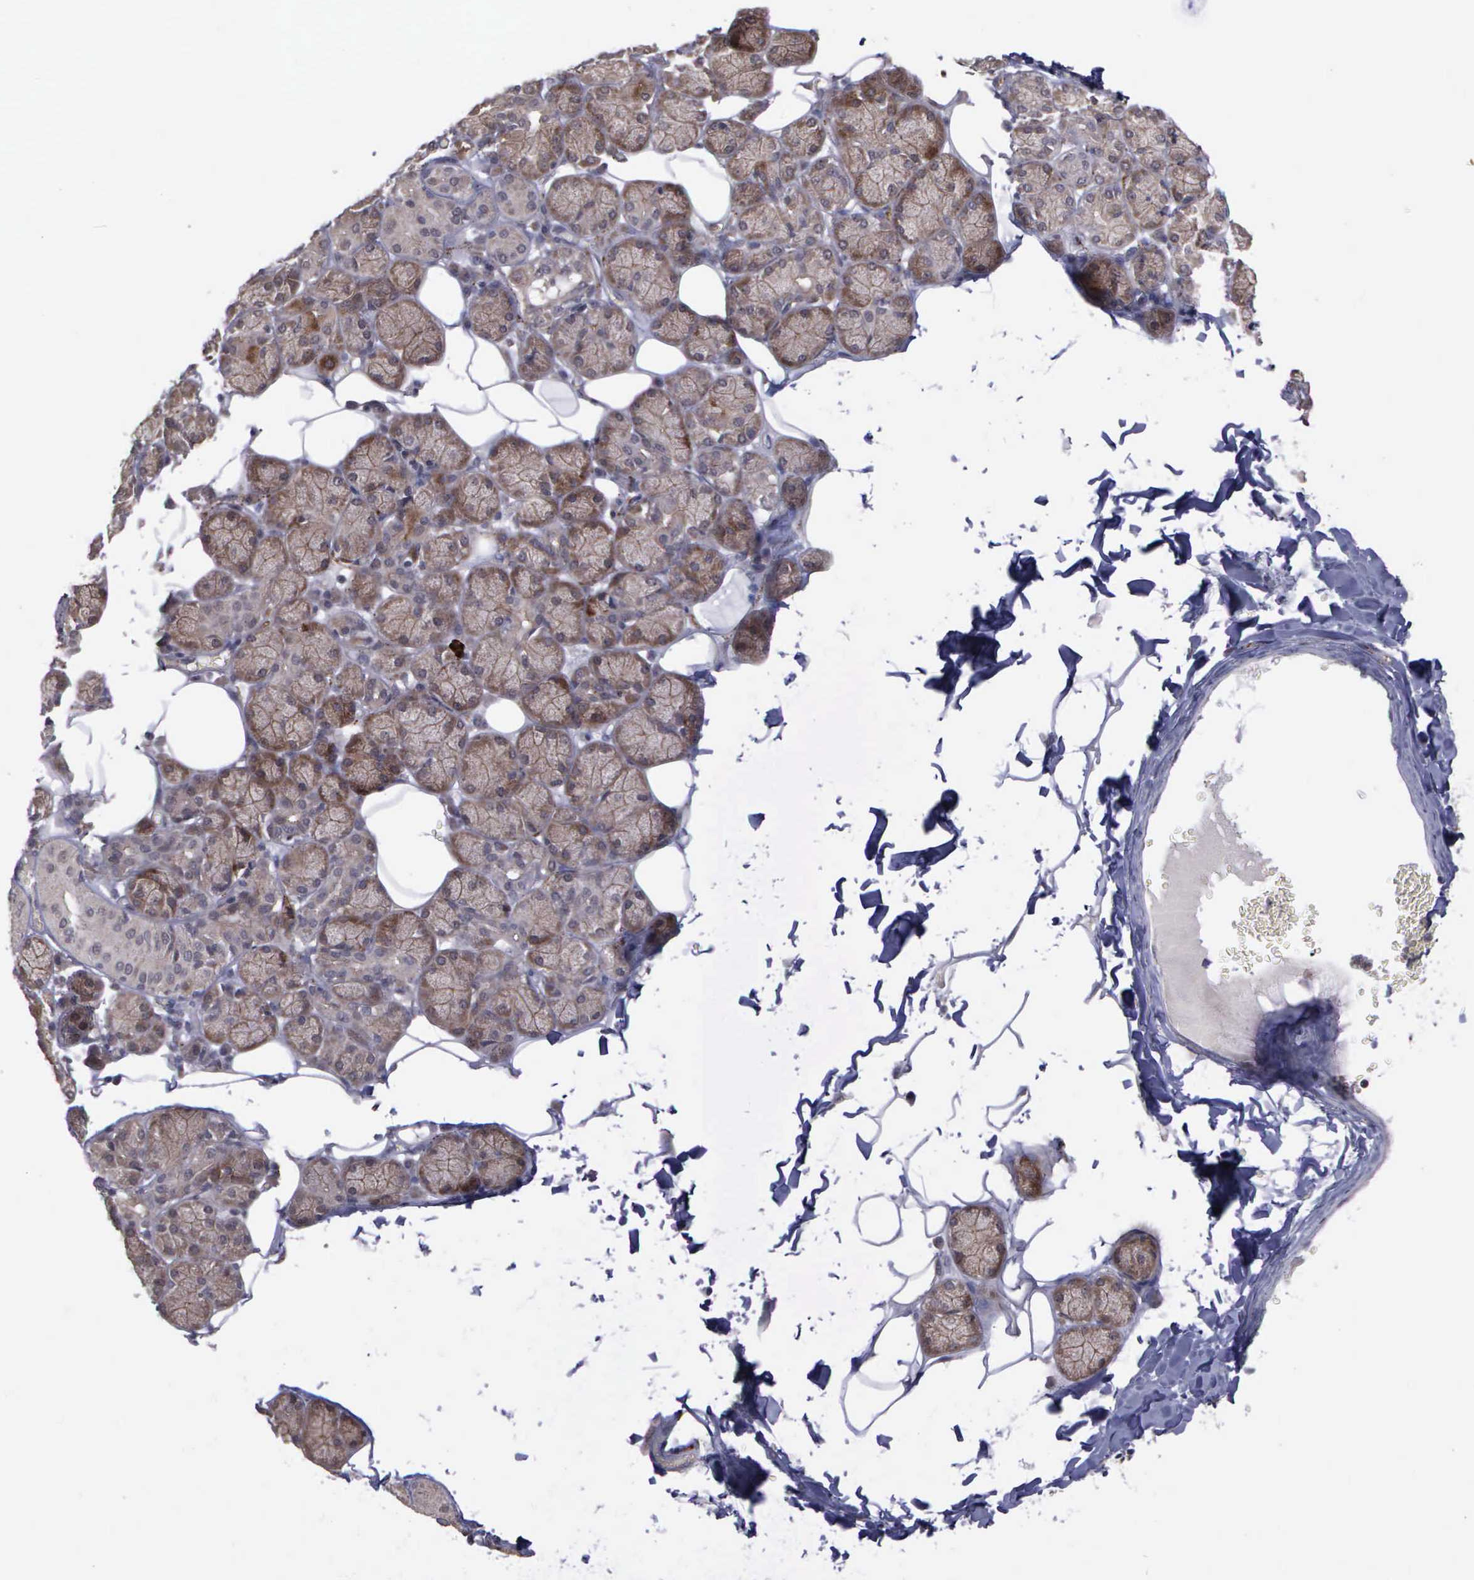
{"staining": {"intensity": "weak", "quantity": ">75%", "location": "cytoplasmic/membranous"}, "tissue": "salivary gland", "cell_type": "Glandular cells", "image_type": "normal", "snomed": [{"axis": "morphology", "description": "Normal tissue, NOS"}, {"axis": "topography", "description": "Salivary gland"}], "caption": "Approximately >75% of glandular cells in benign salivary gland reveal weak cytoplasmic/membranous protein staining as visualized by brown immunohistochemical staining.", "gene": "MAP3K9", "patient": {"sex": "male", "age": 54}}